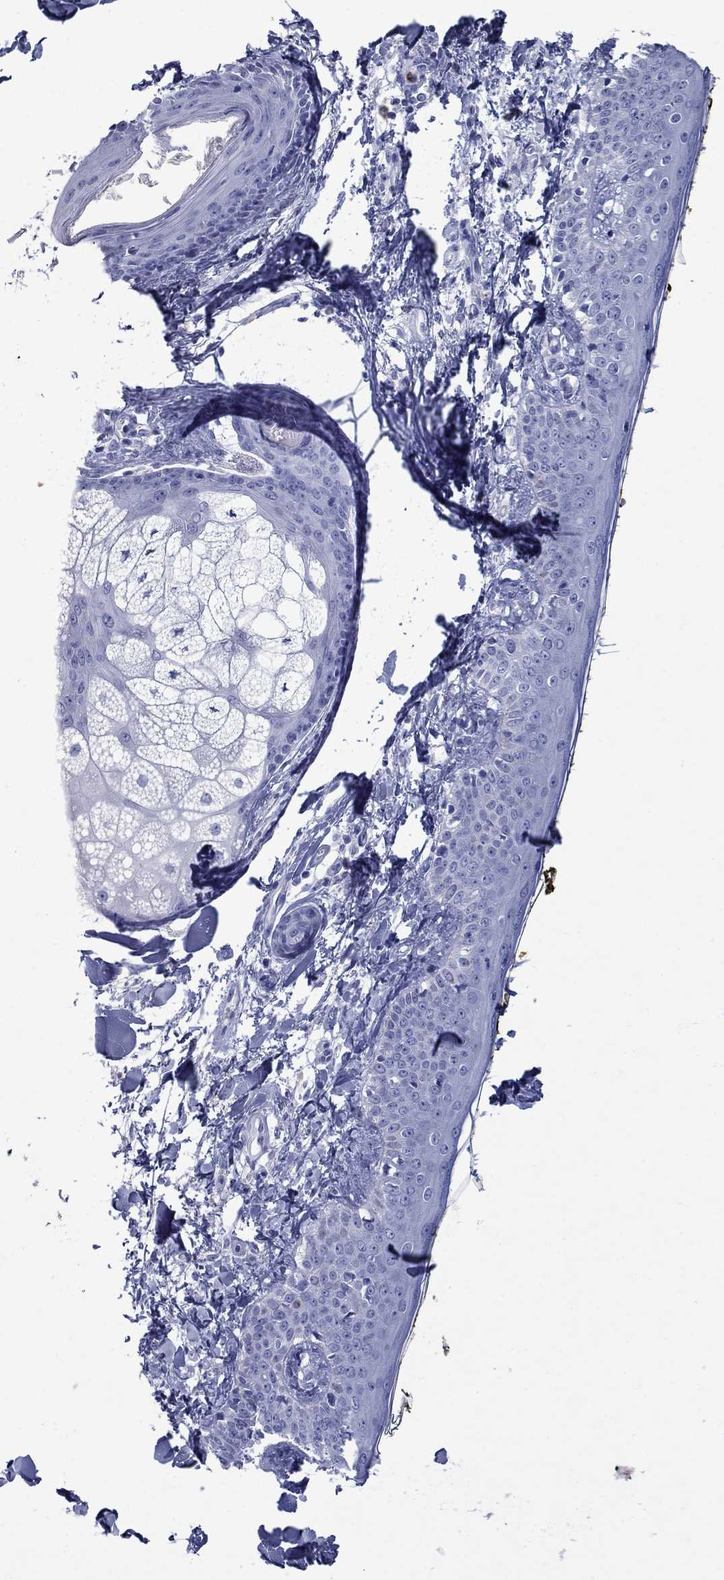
{"staining": {"intensity": "negative", "quantity": "none", "location": "none"}, "tissue": "skin", "cell_type": "Fibroblasts", "image_type": "normal", "snomed": [{"axis": "morphology", "description": "Normal tissue, NOS"}, {"axis": "topography", "description": "Skin"}], "caption": "Image shows no significant protein positivity in fibroblasts of benign skin.", "gene": "AZU1", "patient": {"sex": "male", "age": 76}}